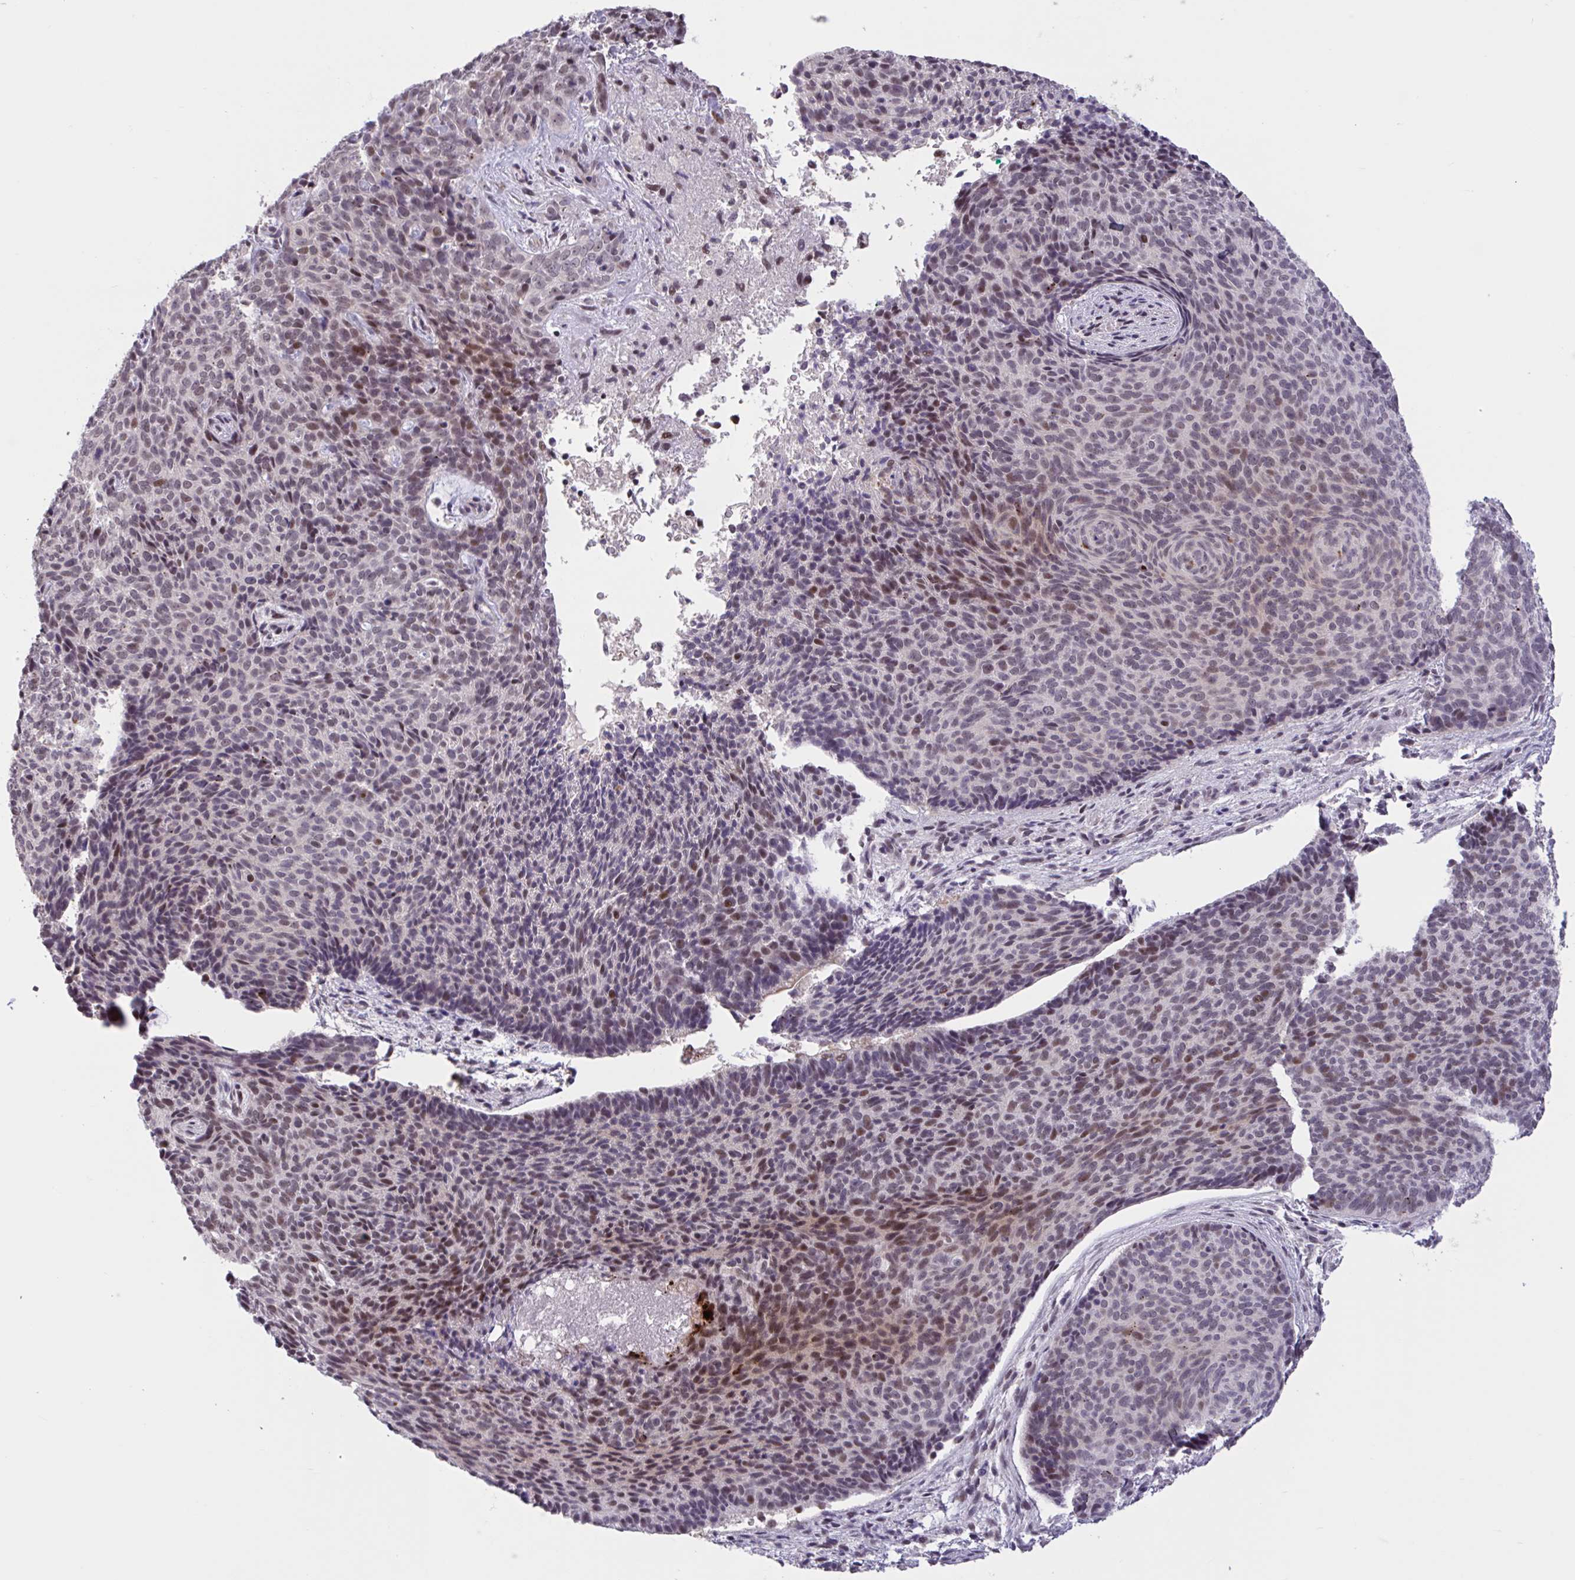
{"staining": {"intensity": "moderate", "quantity": "25%-75%", "location": "nuclear"}, "tissue": "skin cancer", "cell_type": "Tumor cells", "image_type": "cancer", "snomed": [{"axis": "morphology", "description": "Basal cell carcinoma"}, {"axis": "topography", "description": "Skin"}, {"axis": "topography", "description": "Skin of head"}], "caption": "Brown immunohistochemical staining in skin basal cell carcinoma shows moderate nuclear expression in approximately 25%-75% of tumor cells. Using DAB (brown) and hematoxylin (blue) stains, captured at high magnification using brightfield microscopy.", "gene": "ZNF414", "patient": {"sex": "female", "age": 92}}